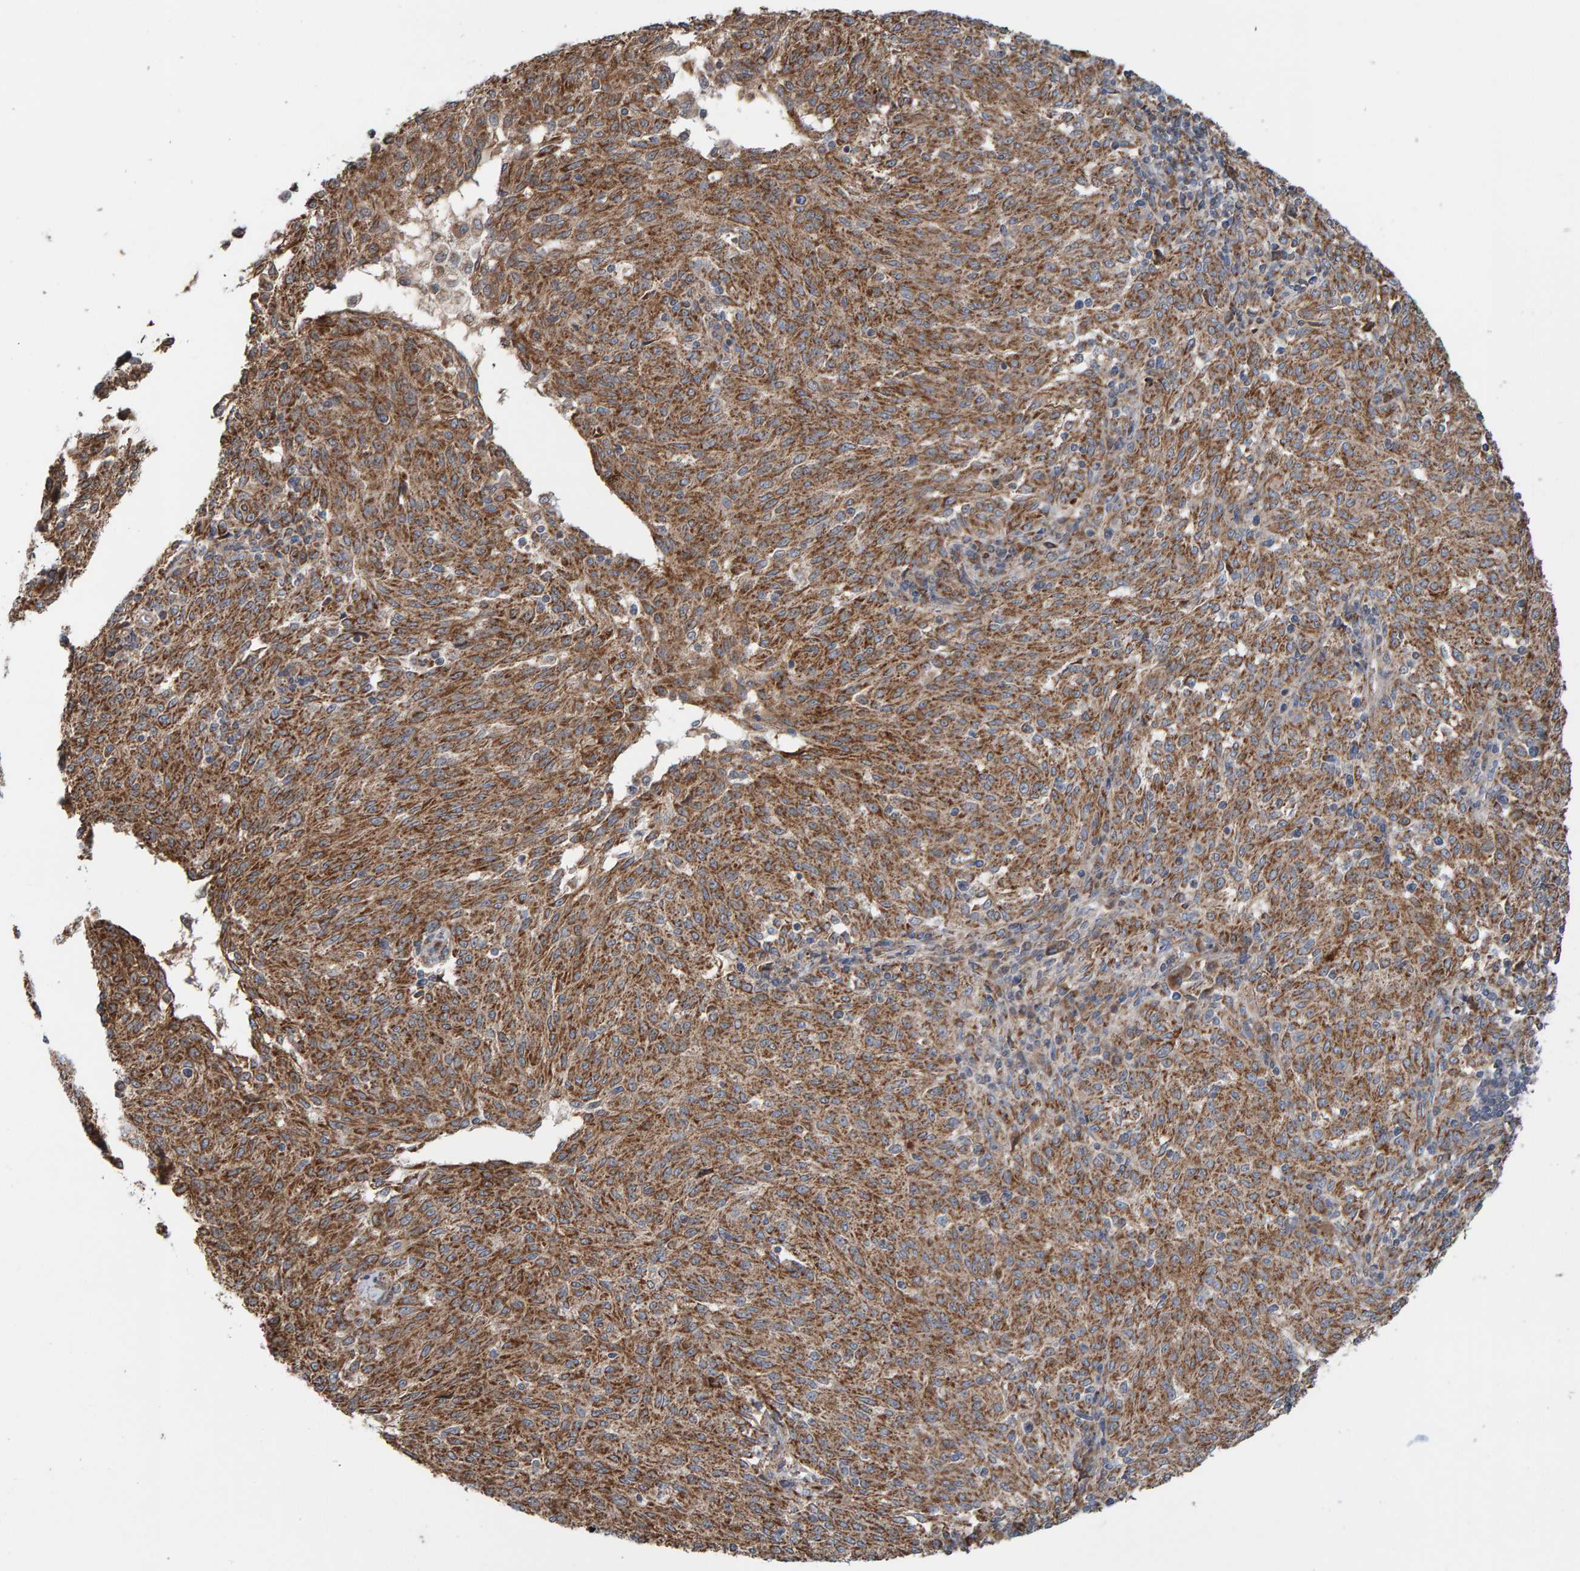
{"staining": {"intensity": "moderate", "quantity": ">75%", "location": "cytoplasmic/membranous"}, "tissue": "melanoma", "cell_type": "Tumor cells", "image_type": "cancer", "snomed": [{"axis": "morphology", "description": "Malignant melanoma, NOS"}, {"axis": "topography", "description": "Skin"}], "caption": "The micrograph exhibits a brown stain indicating the presence of a protein in the cytoplasmic/membranous of tumor cells in melanoma. Using DAB (brown) and hematoxylin (blue) stains, captured at high magnification using brightfield microscopy.", "gene": "MRPL45", "patient": {"sex": "female", "age": 72}}